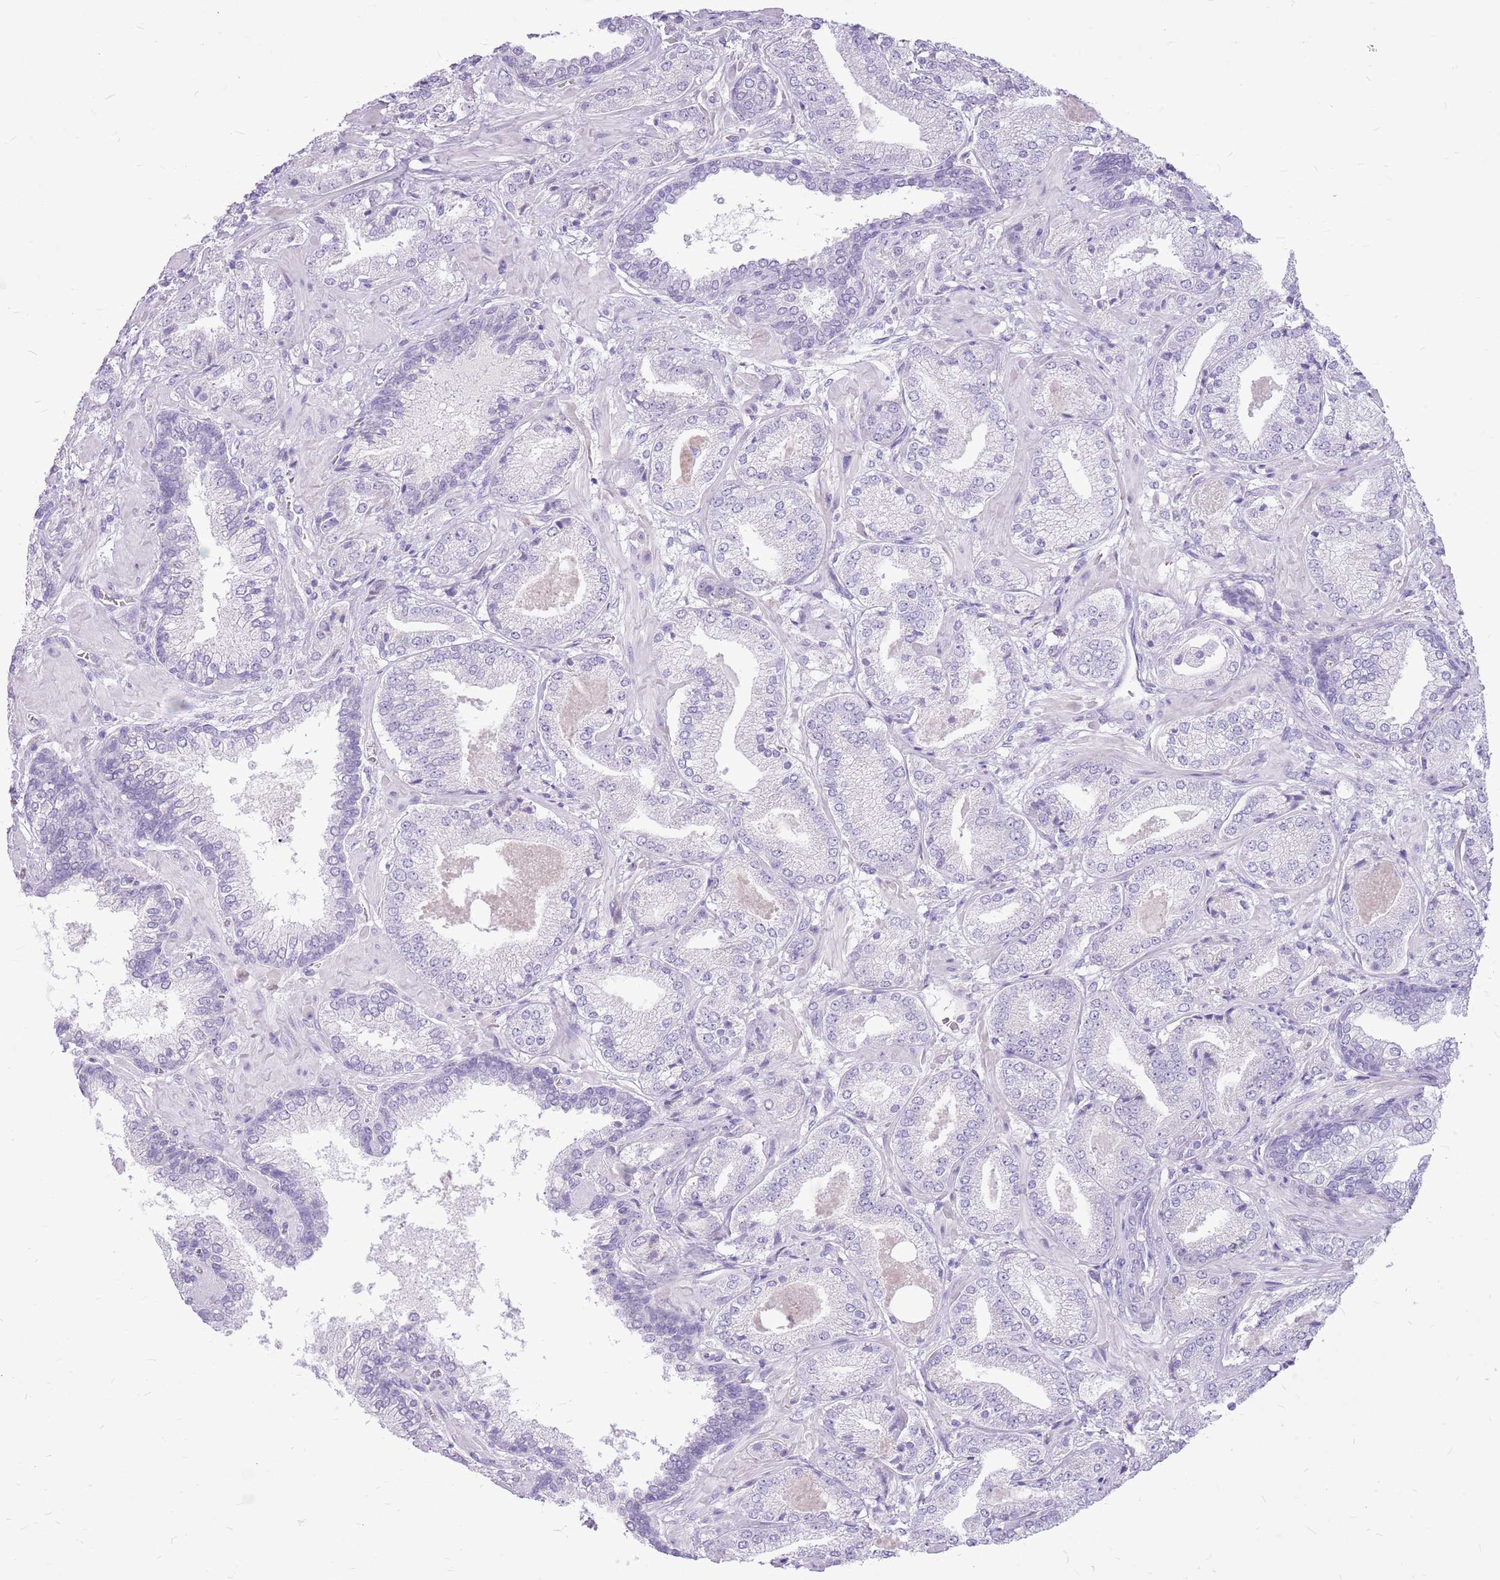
{"staining": {"intensity": "negative", "quantity": "none", "location": "none"}, "tissue": "prostate cancer", "cell_type": "Tumor cells", "image_type": "cancer", "snomed": [{"axis": "morphology", "description": "Adenocarcinoma, High grade"}, {"axis": "topography", "description": "Prostate"}], "caption": "Immunohistochemical staining of human adenocarcinoma (high-grade) (prostate) exhibits no significant expression in tumor cells.", "gene": "ZNF425", "patient": {"sex": "male", "age": 63}}